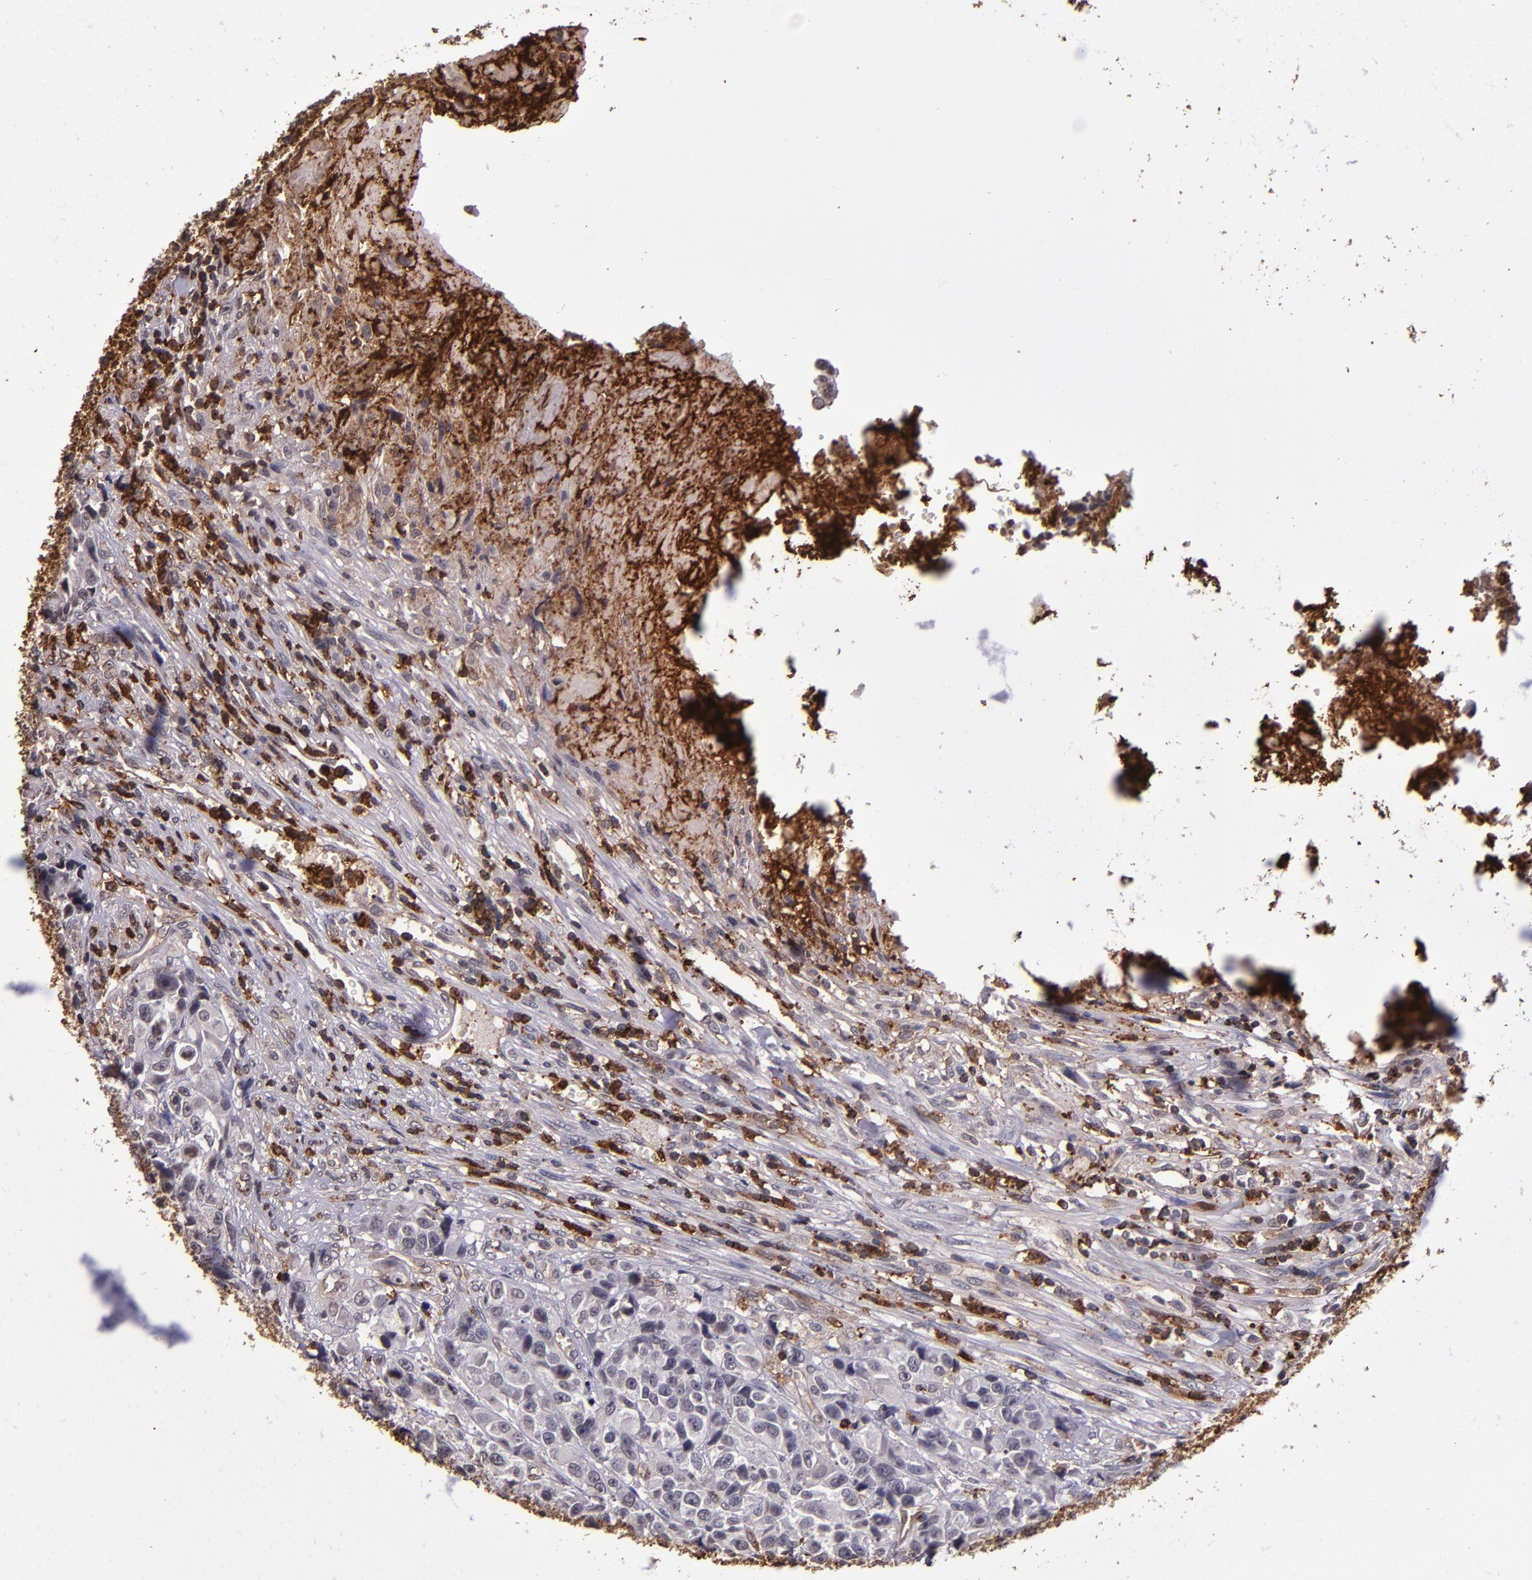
{"staining": {"intensity": "negative", "quantity": "none", "location": "none"}, "tissue": "urothelial cancer", "cell_type": "Tumor cells", "image_type": "cancer", "snomed": [{"axis": "morphology", "description": "Urothelial carcinoma, High grade"}, {"axis": "topography", "description": "Urinary bladder"}], "caption": "Urothelial cancer was stained to show a protein in brown. There is no significant staining in tumor cells.", "gene": "SLC2A3", "patient": {"sex": "female", "age": 81}}